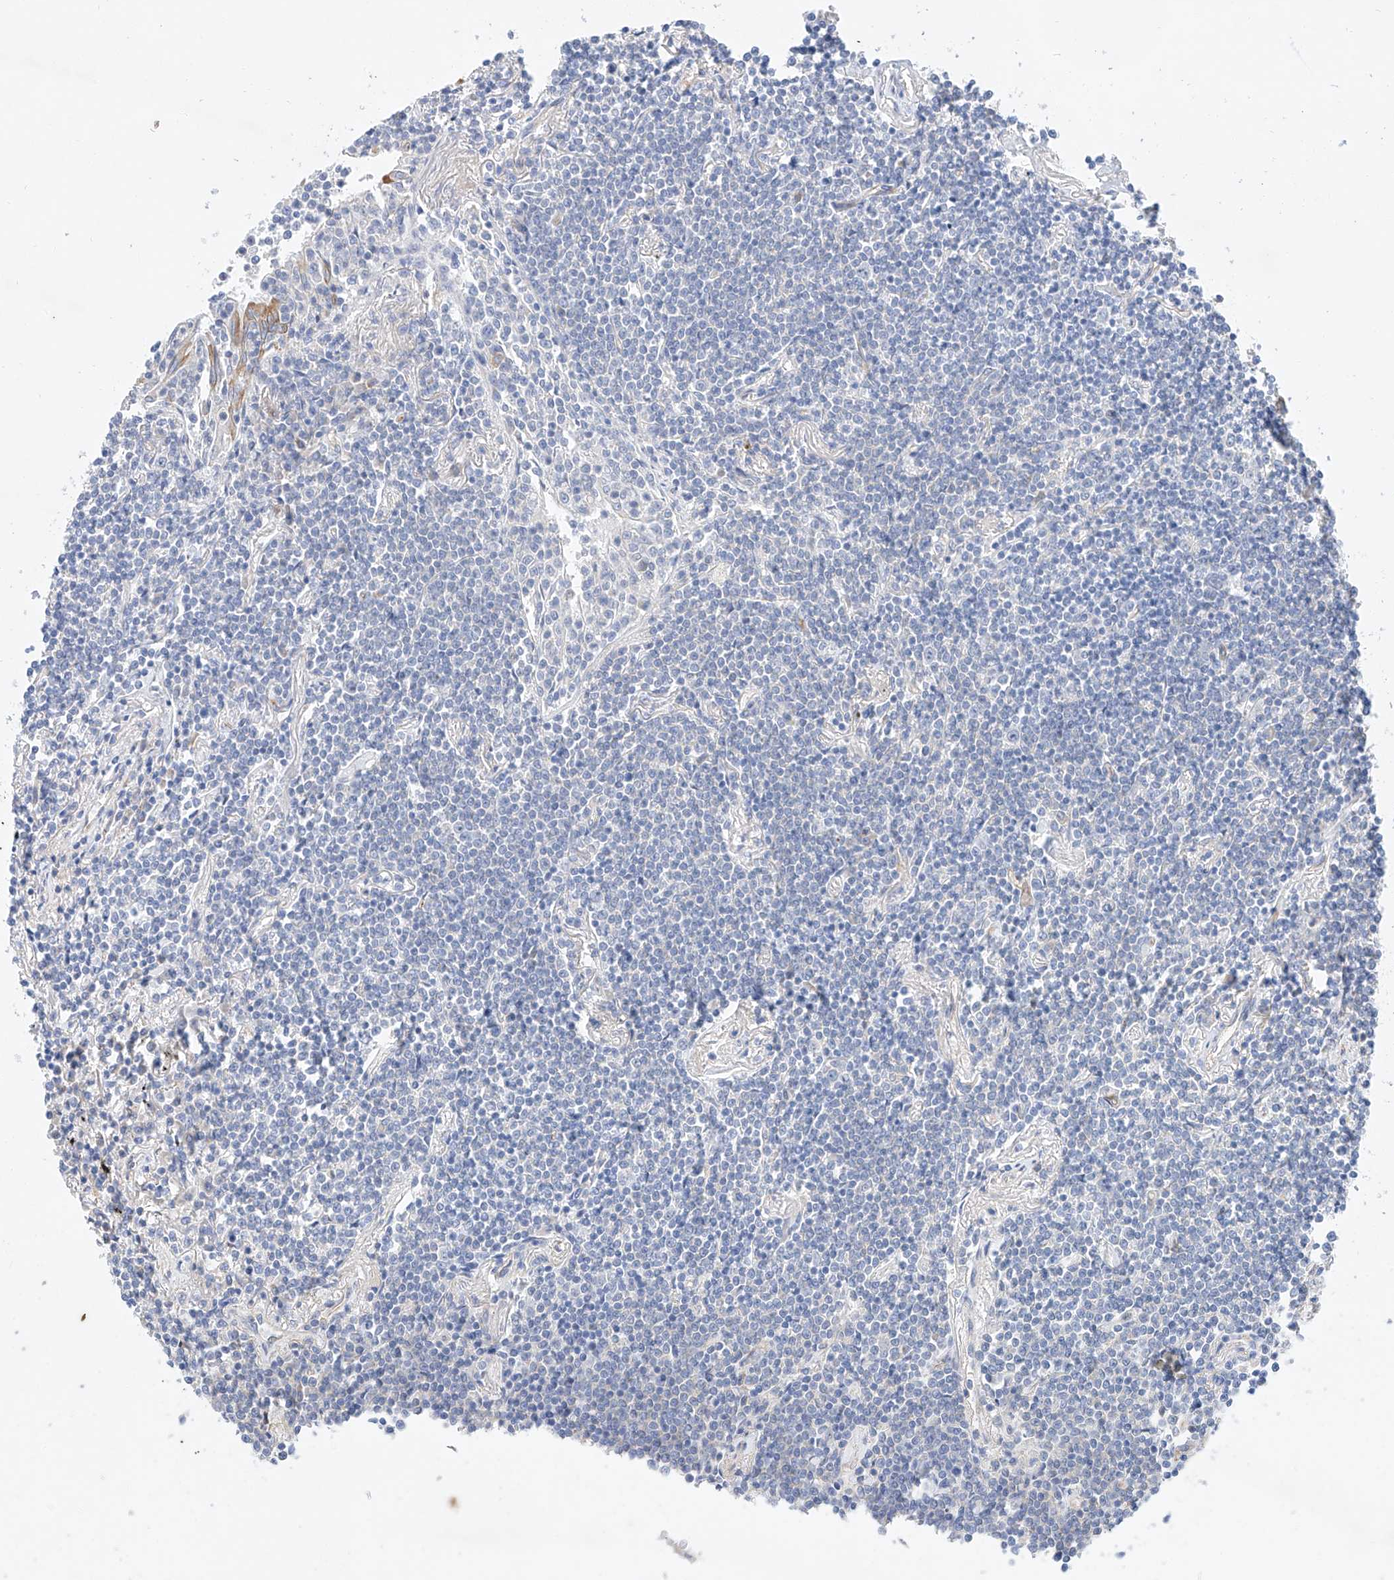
{"staining": {"intensity": "negative", "quantity": "none", "location": "none"}, "tissue": "lymphoma", "cell_type": "Tumor cells", "image_type": "cancer", "snomed": [{"axis": "morphology", "description": "Malignant lymphoma, non-Hodgkin's type, Low grade"}, {"axis": "topography", "description": "Lung"}], "caption": "High power microscopy image of an immunohistochemistry micrograph of malignant lymphoma, non-Hodgkin's type (low-grade), revealing no significant expression in tumor cells. The staining was performed using DAB (3,3'-diaminobenzidine) to visualize the protein expression in brown, while the nuclei were stained in blue with hematoxylin (Magnification: 20x).", "gene": "SBSPON", "patient": {"sex": "female", "age": 71}}